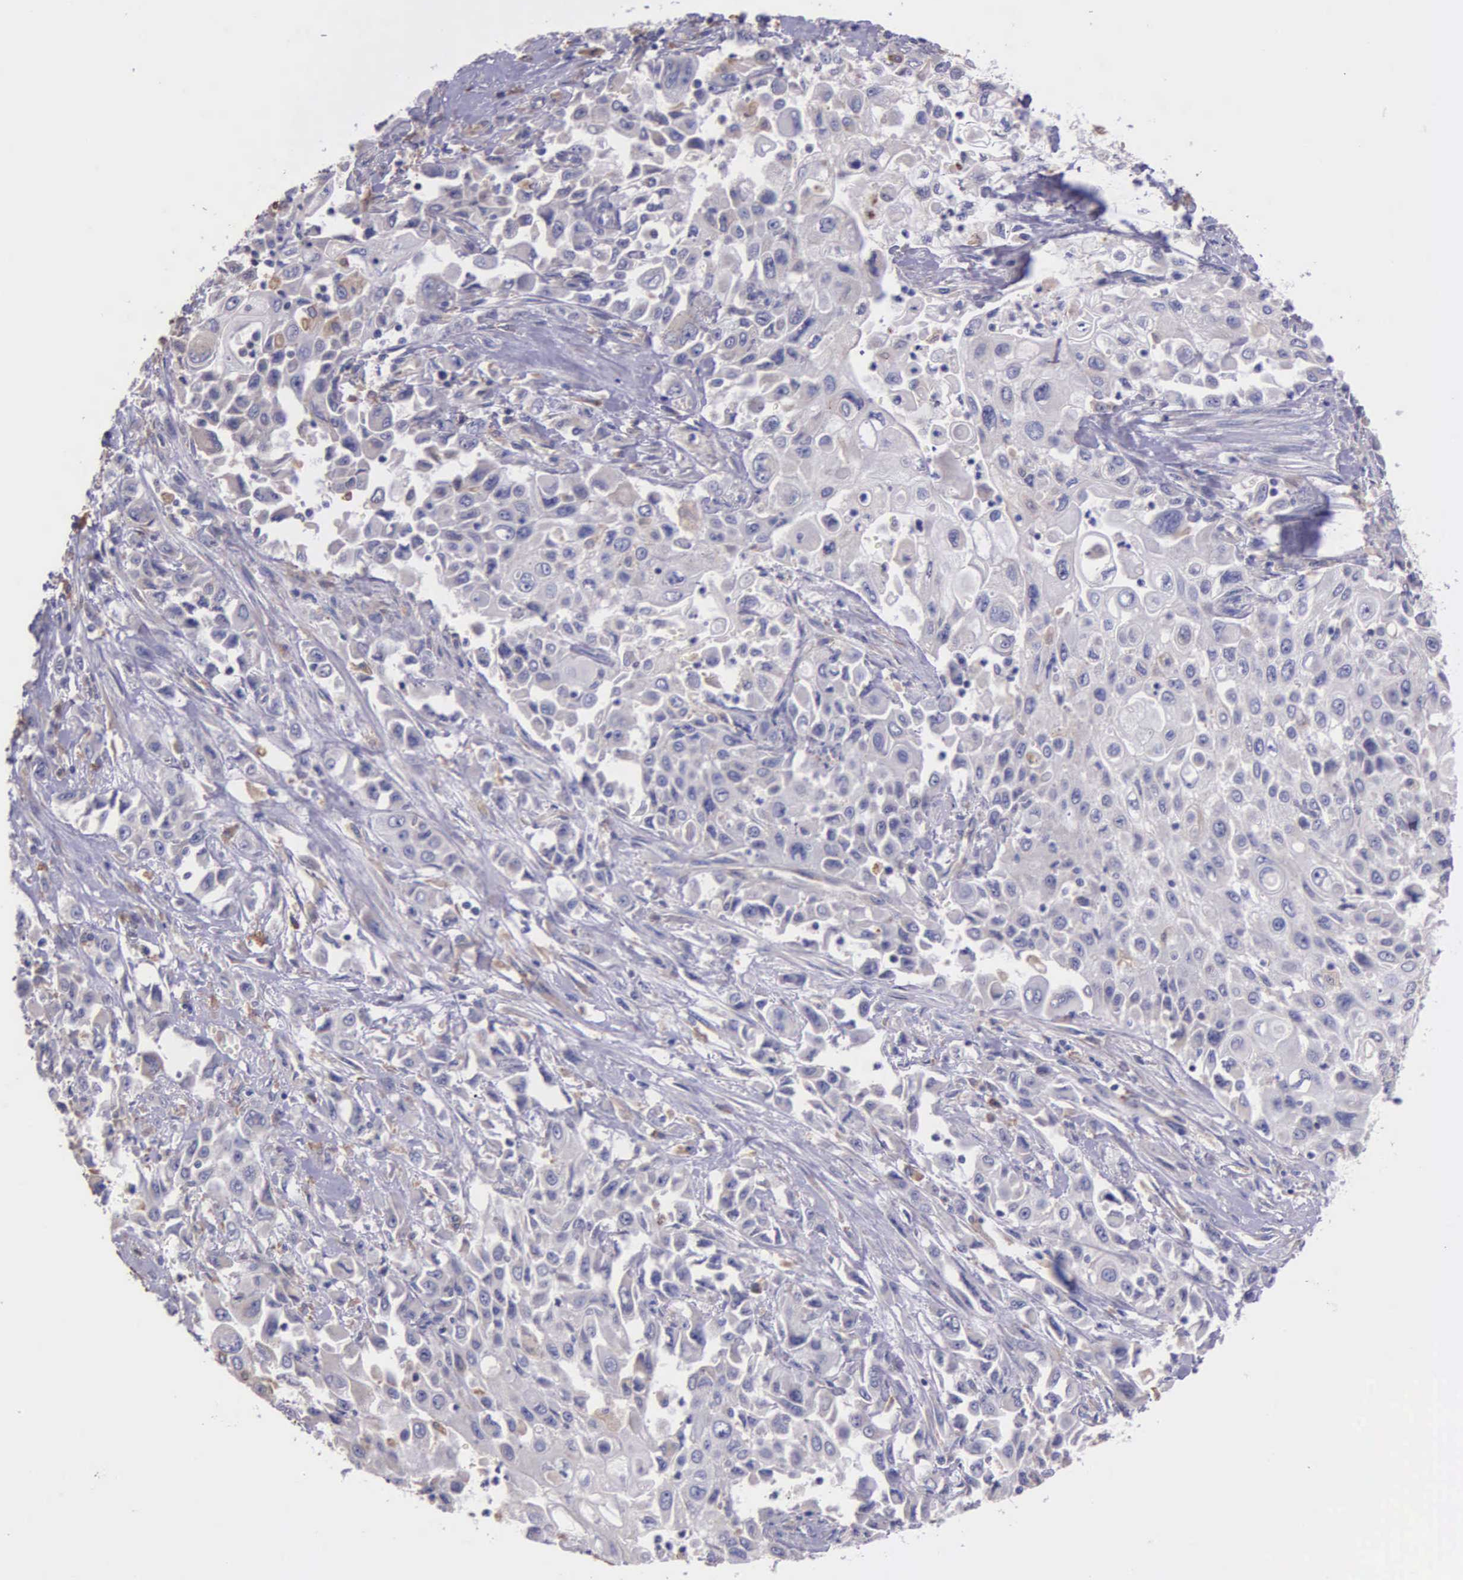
{"staining": {"intensity": "negative", "quantity": "none", "location": "none"}, "tissue": "pancreatic cancer", "cell_type": "Tumor cells", "image_type": "cancer", "snomed": [{"axis": "morphology", "description": "Adenocarcinoma, NOS"}, {"axis": "topography", "description": "Pancreas"}], "caption": "High magnification brightfield microscopy of pancreatic adenocarcinoma stained with DAB (3,3'-diaminobenzidine) (brown) and counterstained with hematoxylin (blue): tumor cells show no significant positivity. (DAB (3,3'-diaminobenzidine) IHC with hematoxylin counter stain).", "gene": "ZC3H12B", "patient": {"sex": "male", "age": 70}}